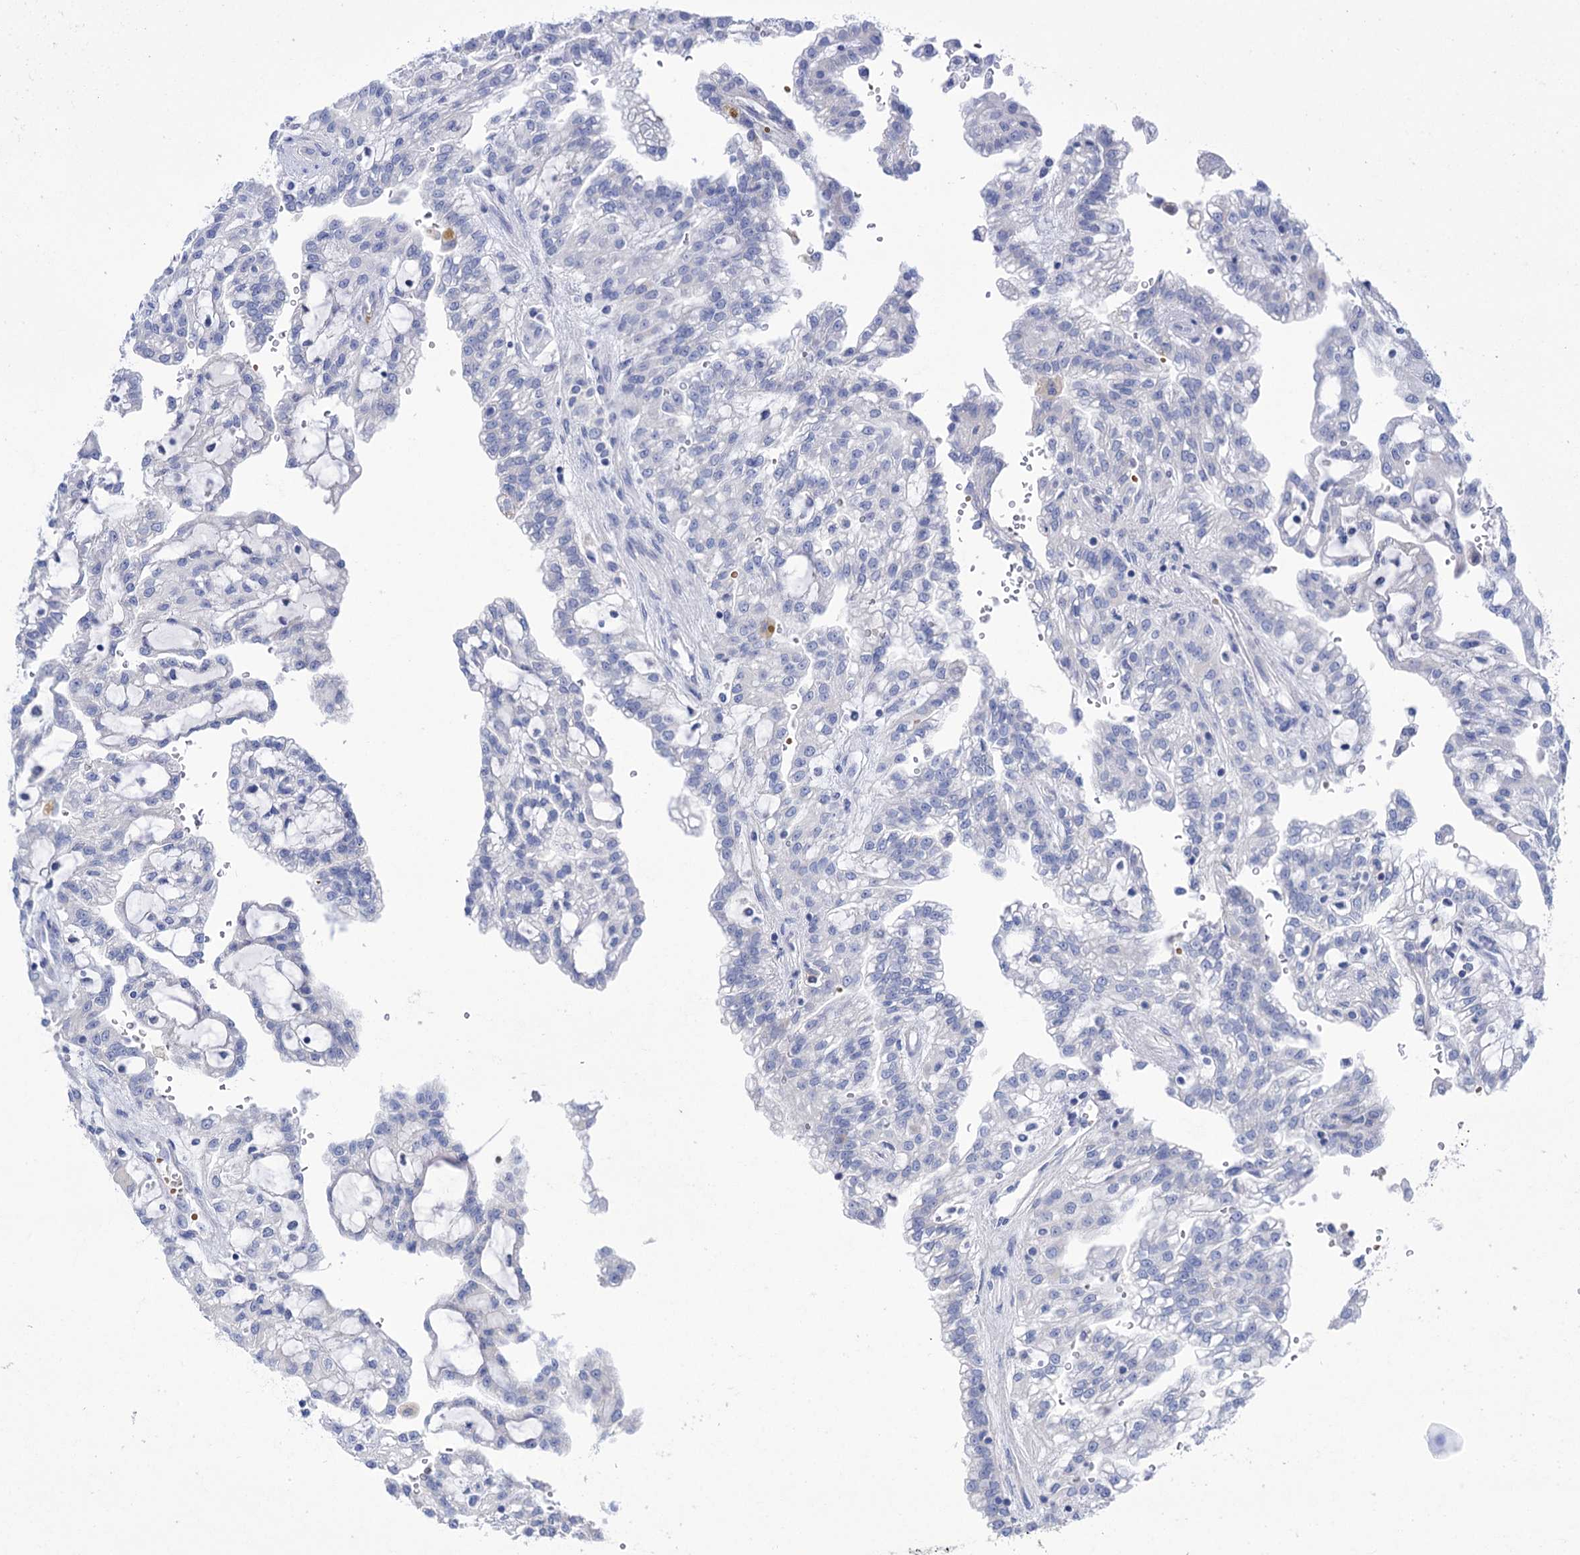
{"staining": {"intensity": "negative", "quantity": "none", "location": "none"}, "tissue": "renal cancer", "cell_type": "Tumor cells", "image_type": "cancer", "snomed": [{"axis": "morphology", "description": "Adenocarcinoma, NOS"}, {"axis": "topography", "description": "Kidney"}], "caption": "This is an immunohistochemistry histopathology image of adenocarcinoma (renal). There is no expression in tumor cells.", "gene": "YARS2", "patient": {"sex": "male", "age": 63}}